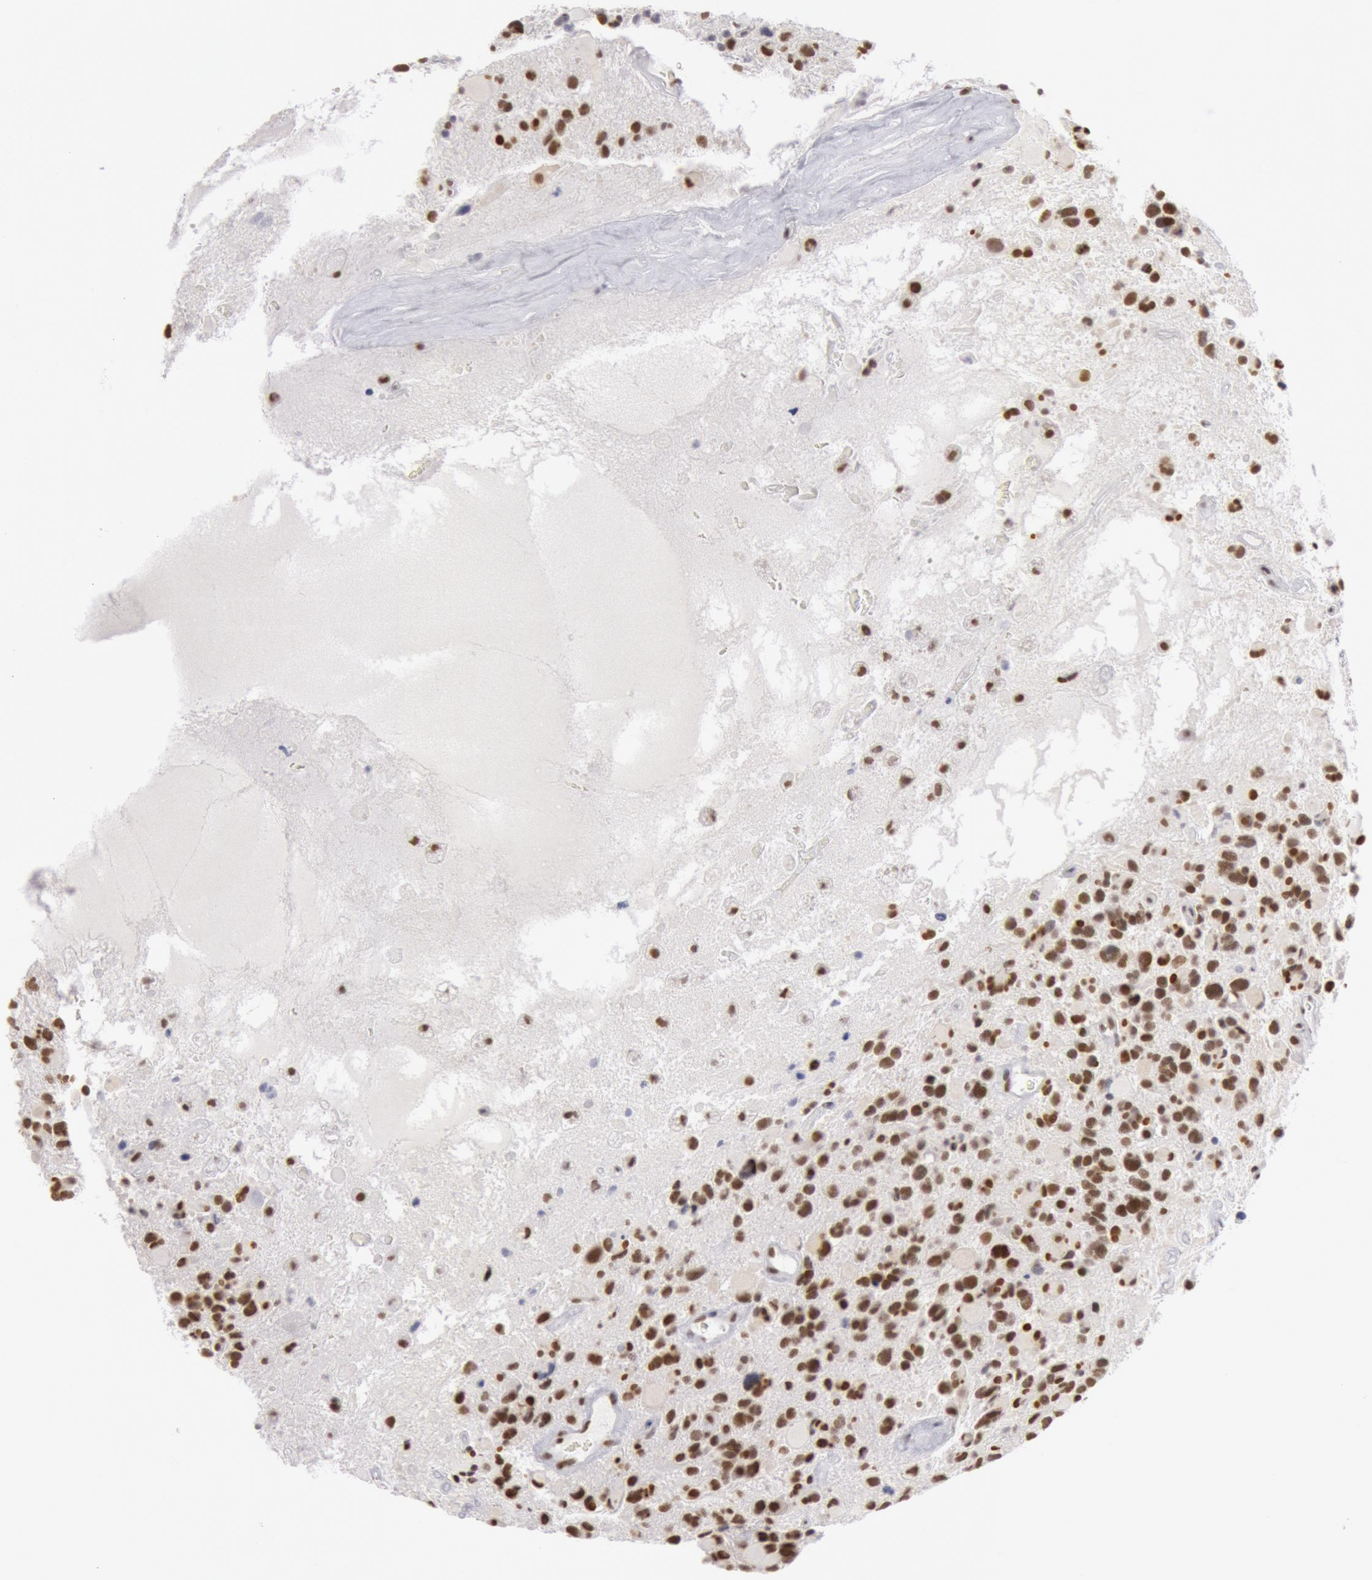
{"staining": {"intensity": "strong", "quantity": ">75%", "location": "nuclear"}, "tissue": "glioma", "cell_type": "Tumor cells", "image_type": "cancer", "snomed": [{"axis": "morphology", "description": "Glioma, malignant, High grade"}, {"axis": "topography", "description": "Brain"}], "caption": "Immunohistochemical staining of human glioma shows high levels of strong nuclear protein staining in about >75% of tumor cells. The protein of interest is shown in brown color, while the nuclei are stained blue.", "gene": "ESS2", "patient": {"sex": "female", "age": 37}}